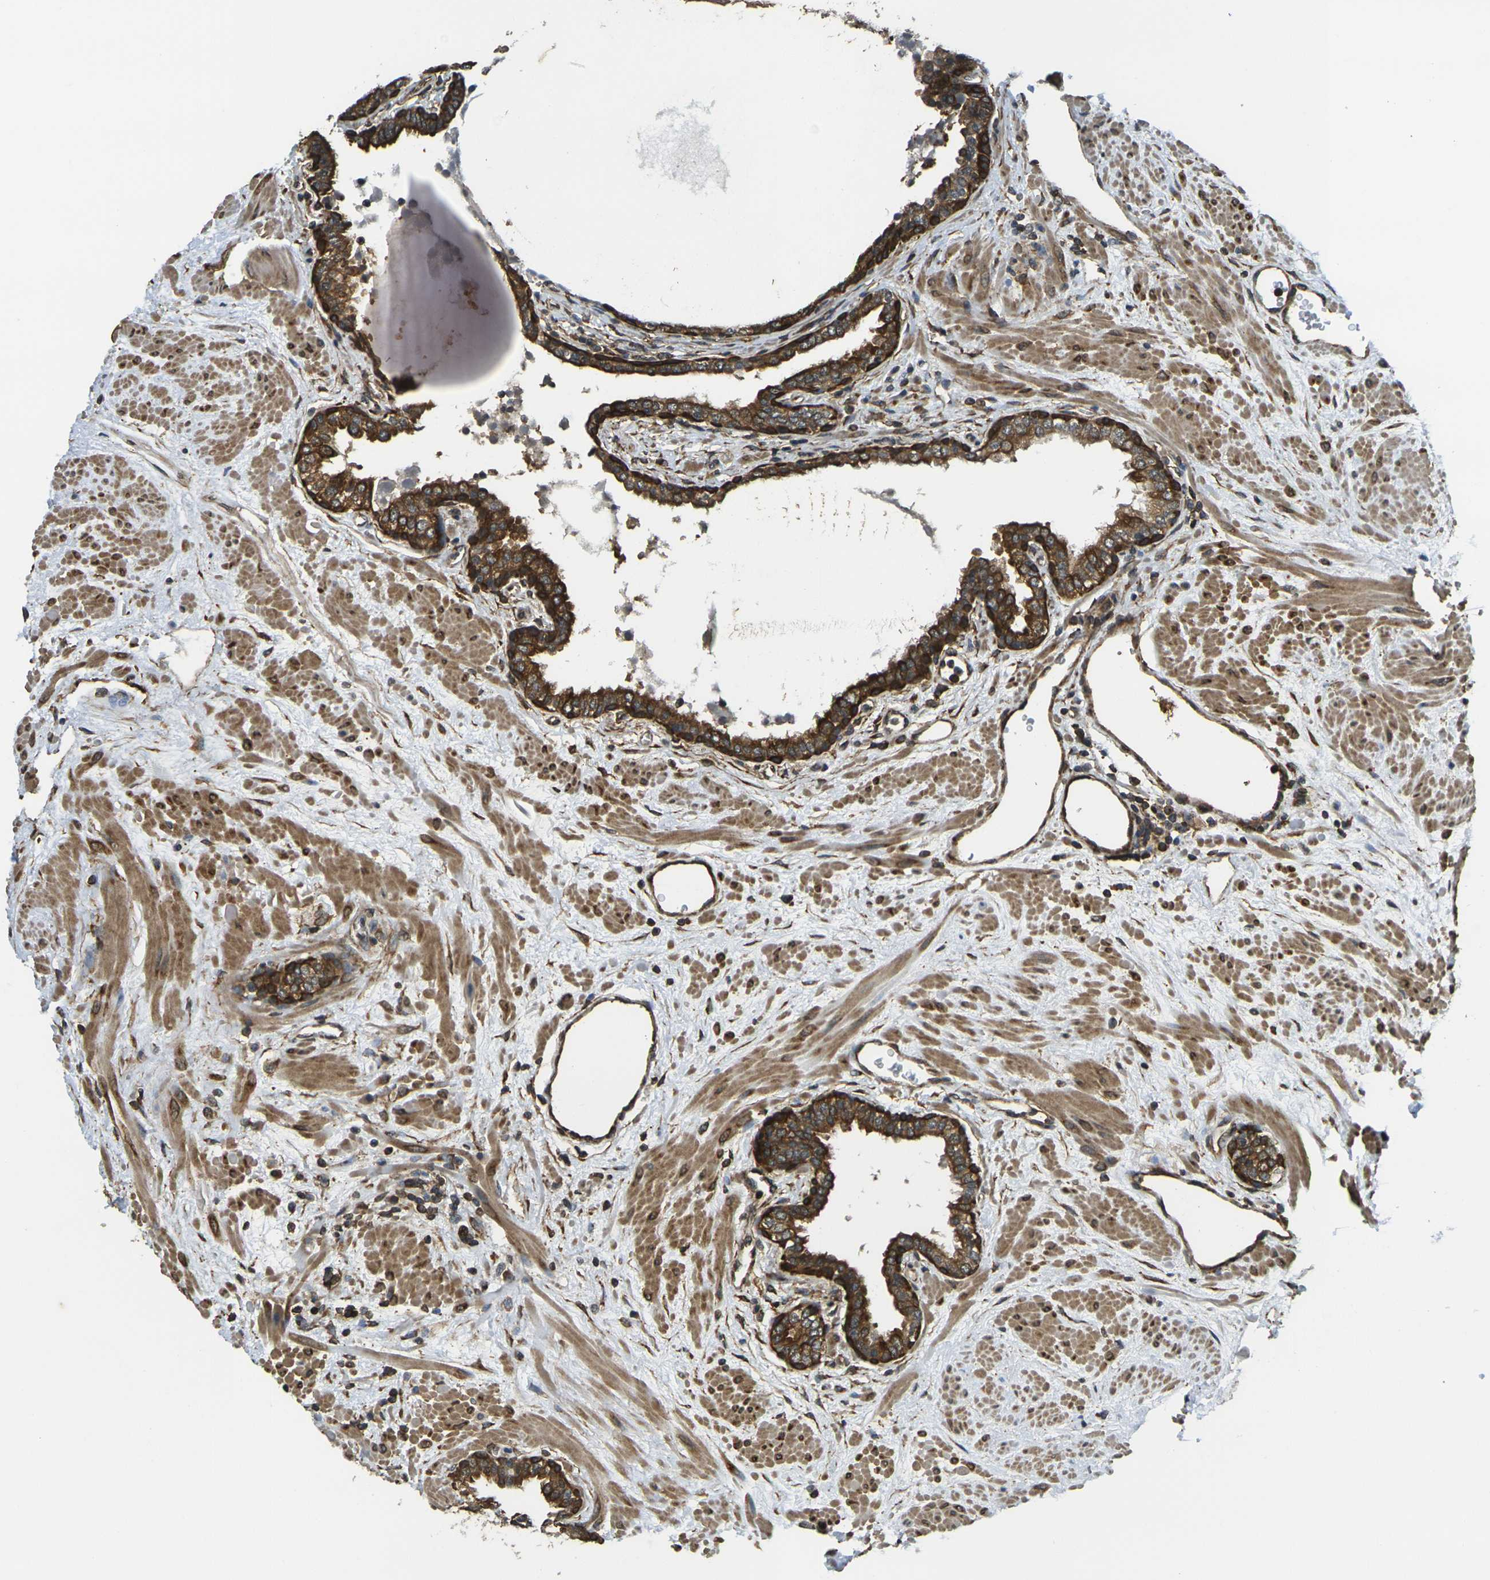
{"staining": {"intensity": "strong", "quantity": ">75%", "location": "cytoplasmic/membranous"}, "tissue": "prostate", "cell_type": "Glandular cells", "image_type": "normal", "snomed": [{"axis": "morphology", "description": "Normal tissue, NOS"}, {"axis": "topography", "description": "Prostate"}], "caption": "Immunohistochemical staining of benign prostate demonstrates high levels of strong cytoplasmic/membranous expression in approximately >75% of glandular cells. Nuclei are stained in blue.", "gene": "CAST", "patient": {"sex": "male", "age": 51}}